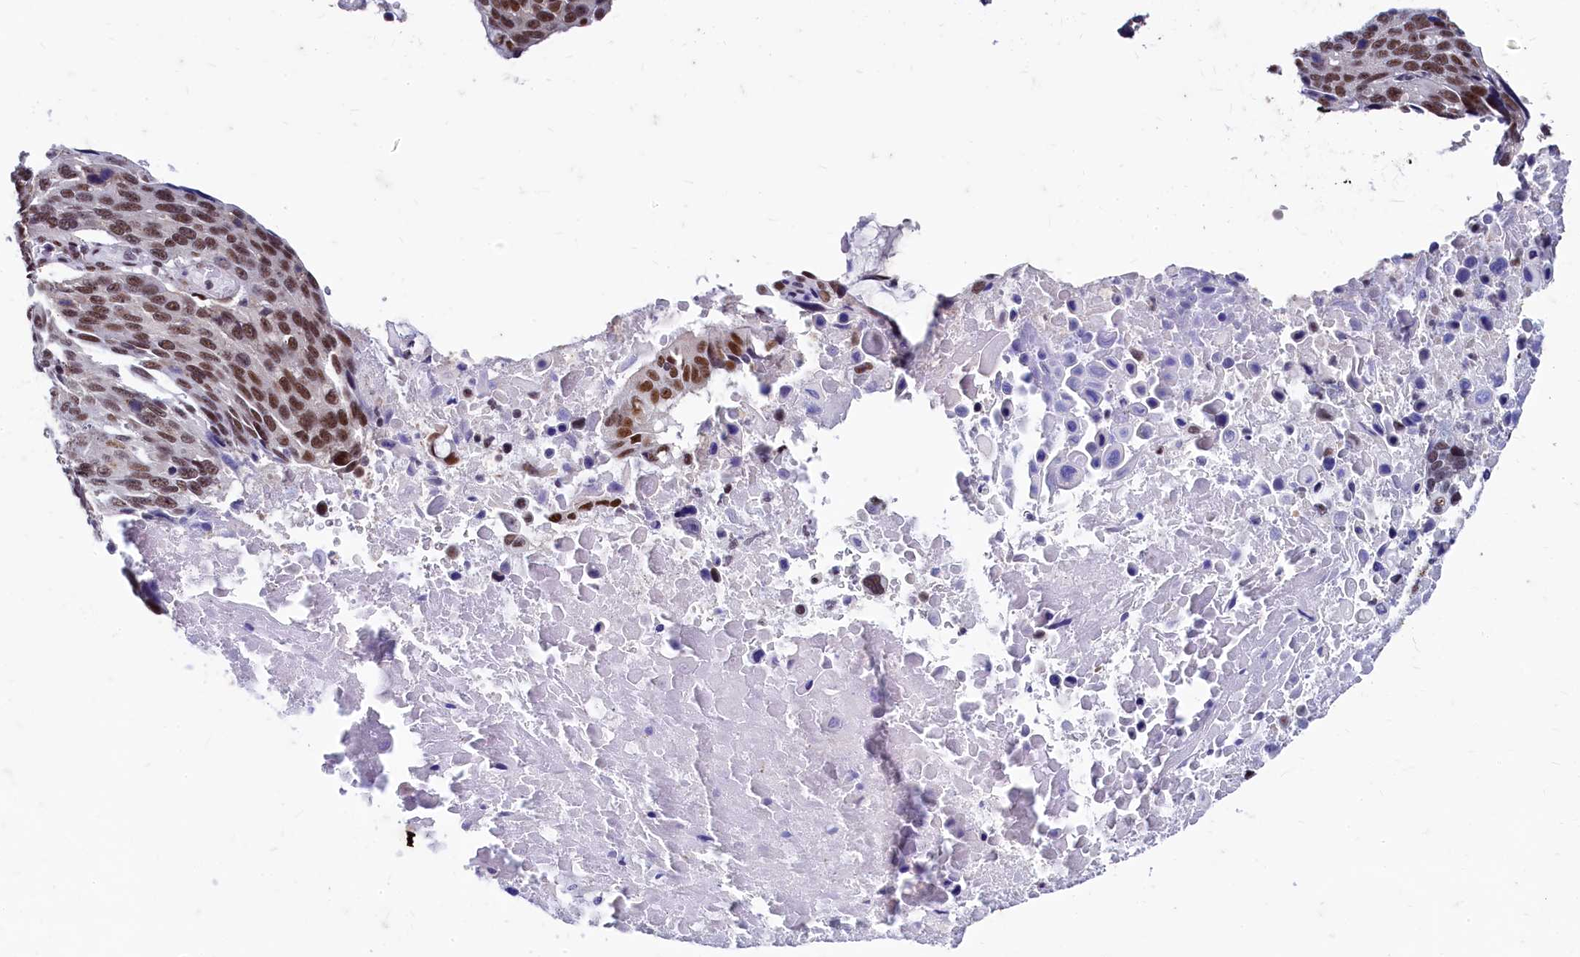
{"staining": {"intensity": "strong", "quantity": ">75%", "location": "nuclear"}, "tissue": "lung cancer", "cell_type": "Tumor cells", "image_type": "cancer", "snomed": [{"axis": "morphology", "description": "Squamous cell carcinoma, NOS"}, {"axis": "topography", "description": "Lung"}], "caption": "This micrograph displays immunohistochemistry staining of lung cancer, with high strong nuclear staining in approximately >75% of tumor cells.", "gene": "CPSF7", "patient": {"sex": "male", "age": 66}}